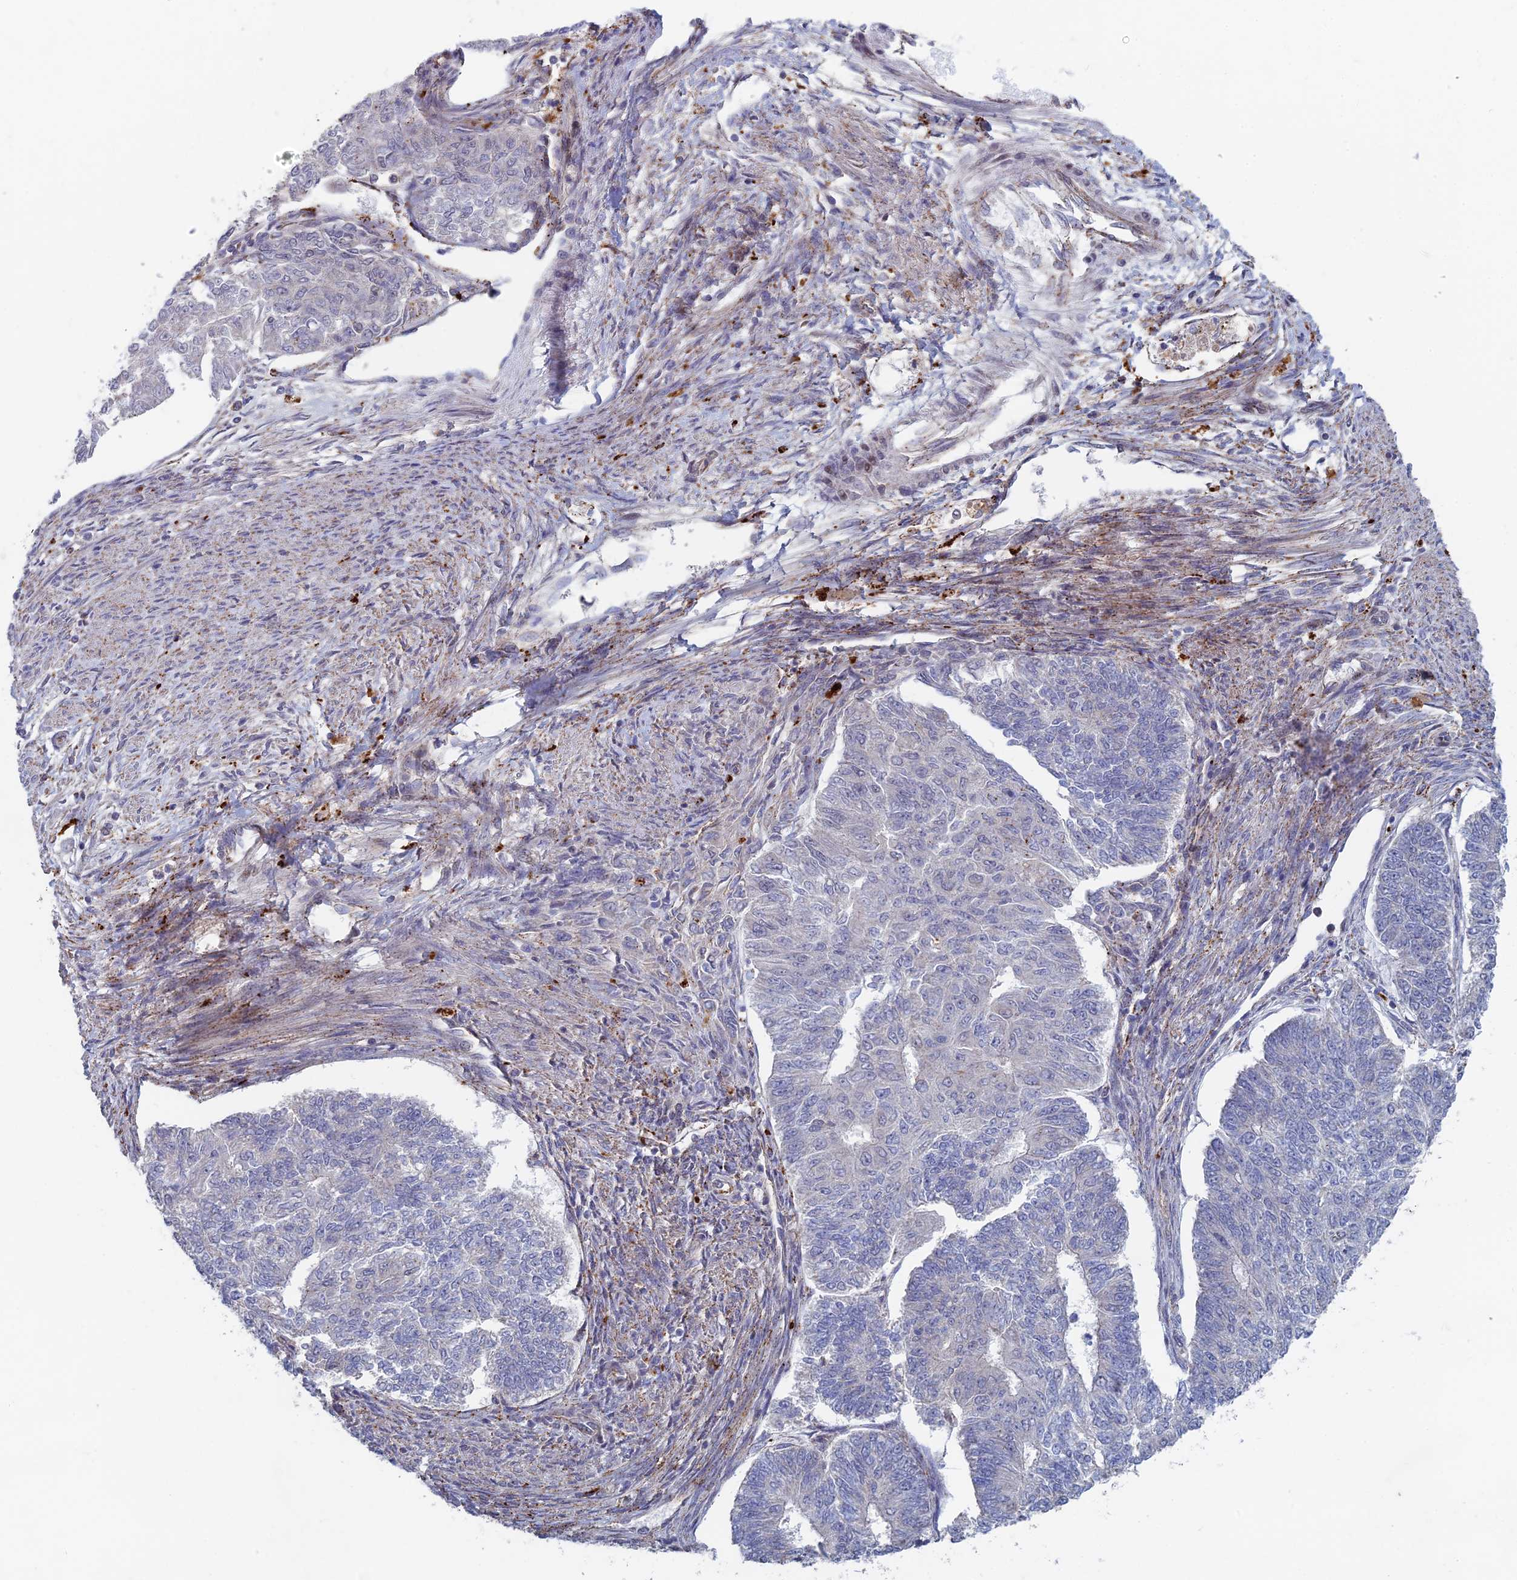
{"staining": {"intensity": "negative", "quantity": "none", "location": "none"}, "tissue": "endometrial cancer", "cell_type": "Tumor cells", "image_type": "cancer", "snomed": [{"axis": "morphology", "description": "Adenocarcinoma, NOS"}, {"axis": "topography", "description": "Endometrium"}], "caption": "Tumor cells show no significant protein positivity in endometrial cancer. (Immunohistochemistry, brightfield microscopy, high magnification).", "gene": "FOXS1", "patient": {"sex": "female", "age": 32}}